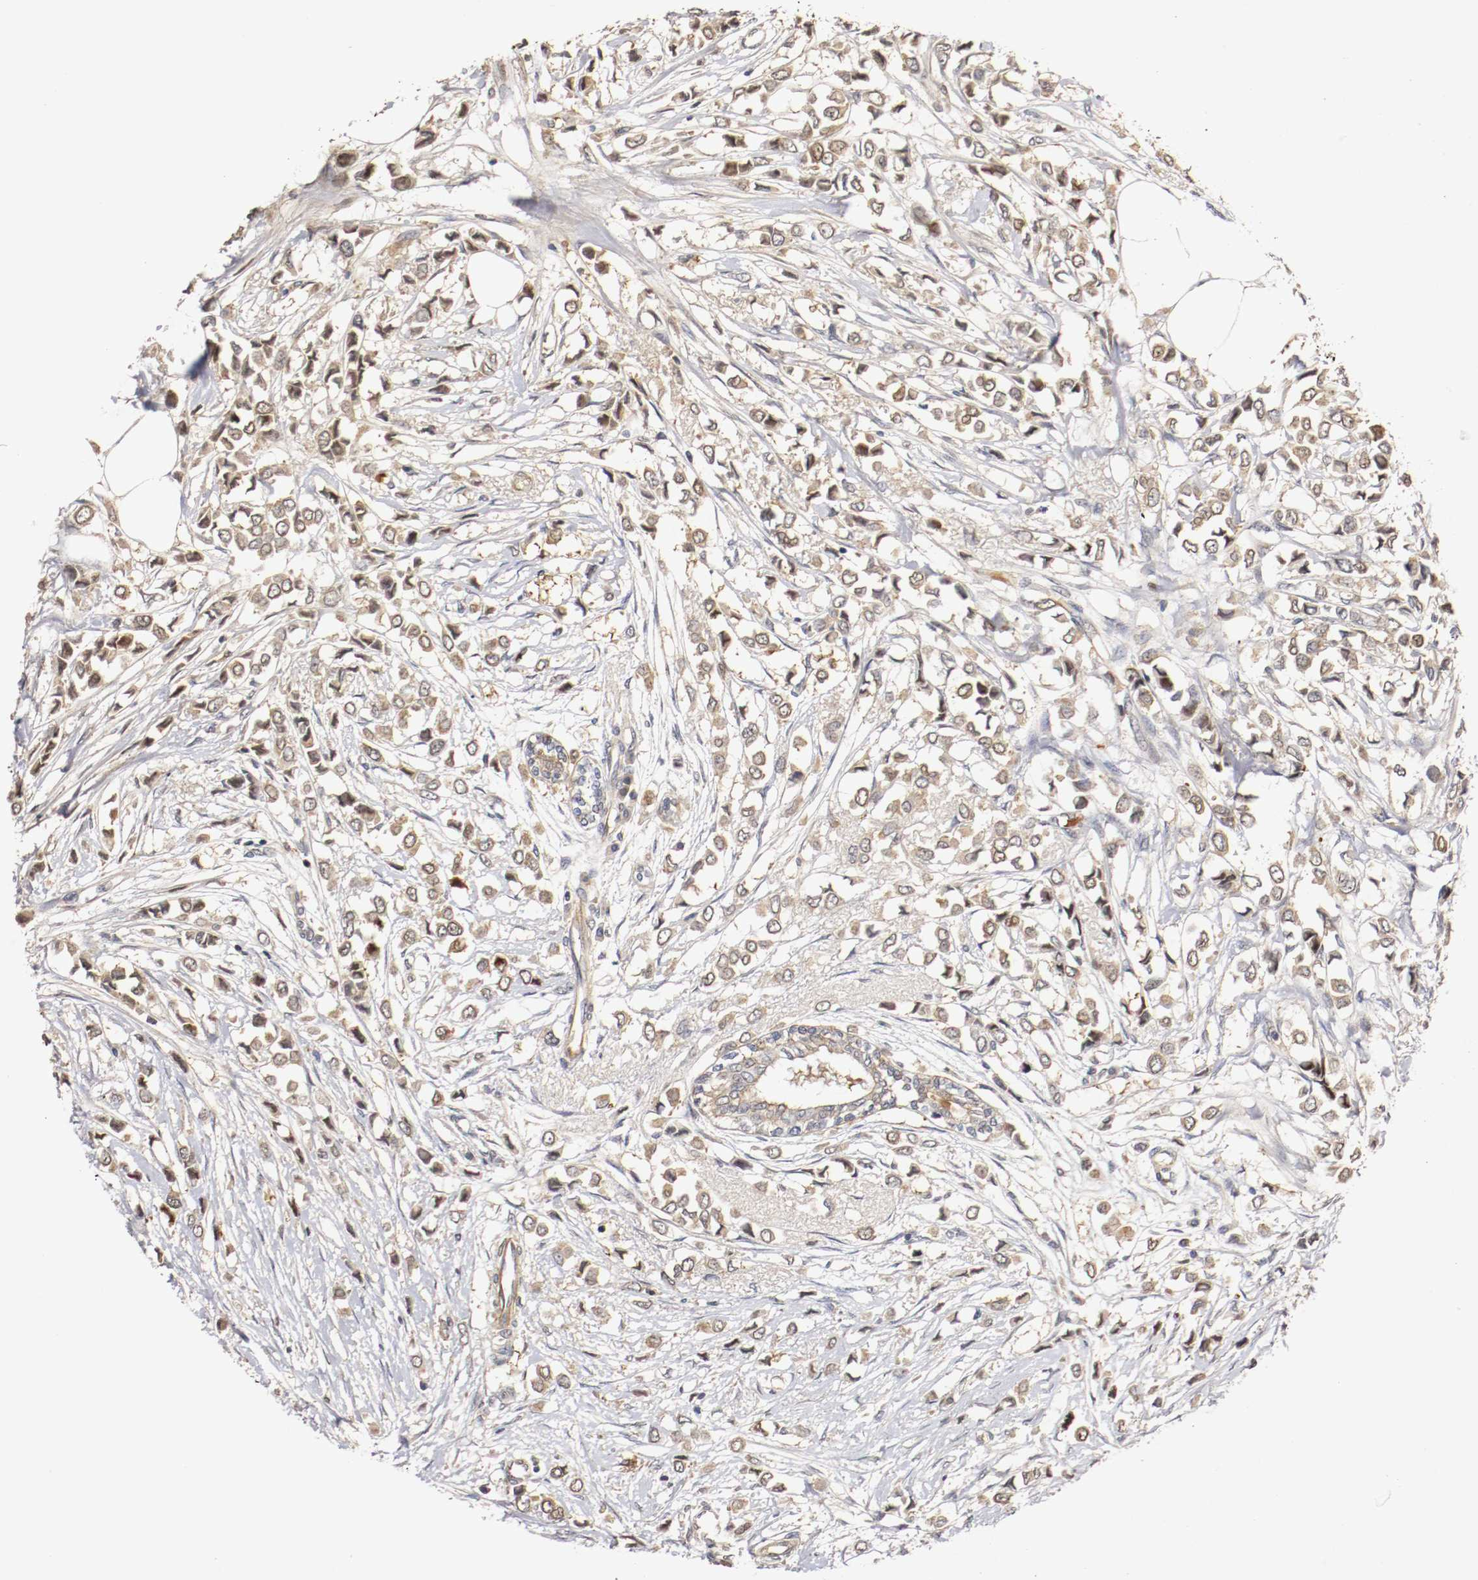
{"staining": {"intensity": "moderate", "quantity": "25%-75%", "location": "cytoplasmic/membranous,nuclear"}, "tissue": "breast cancer", "cell_type": "Tumor cells", "image_type": "cancer", "snomed": [{"axis": "morphology", "description": "Lobular carcinoma"}, {"axis": "topography", "description": "Breast"}], "caption": "Immunohistochemical staining of breast lobular carcinoma reveals moderate cytoplasmic/membranous and nuclear protein positivity in about 25%-75% of tumor cells.", "gene": "TNFRSF1B", "patient": {"sex": "female", "age": 51}}